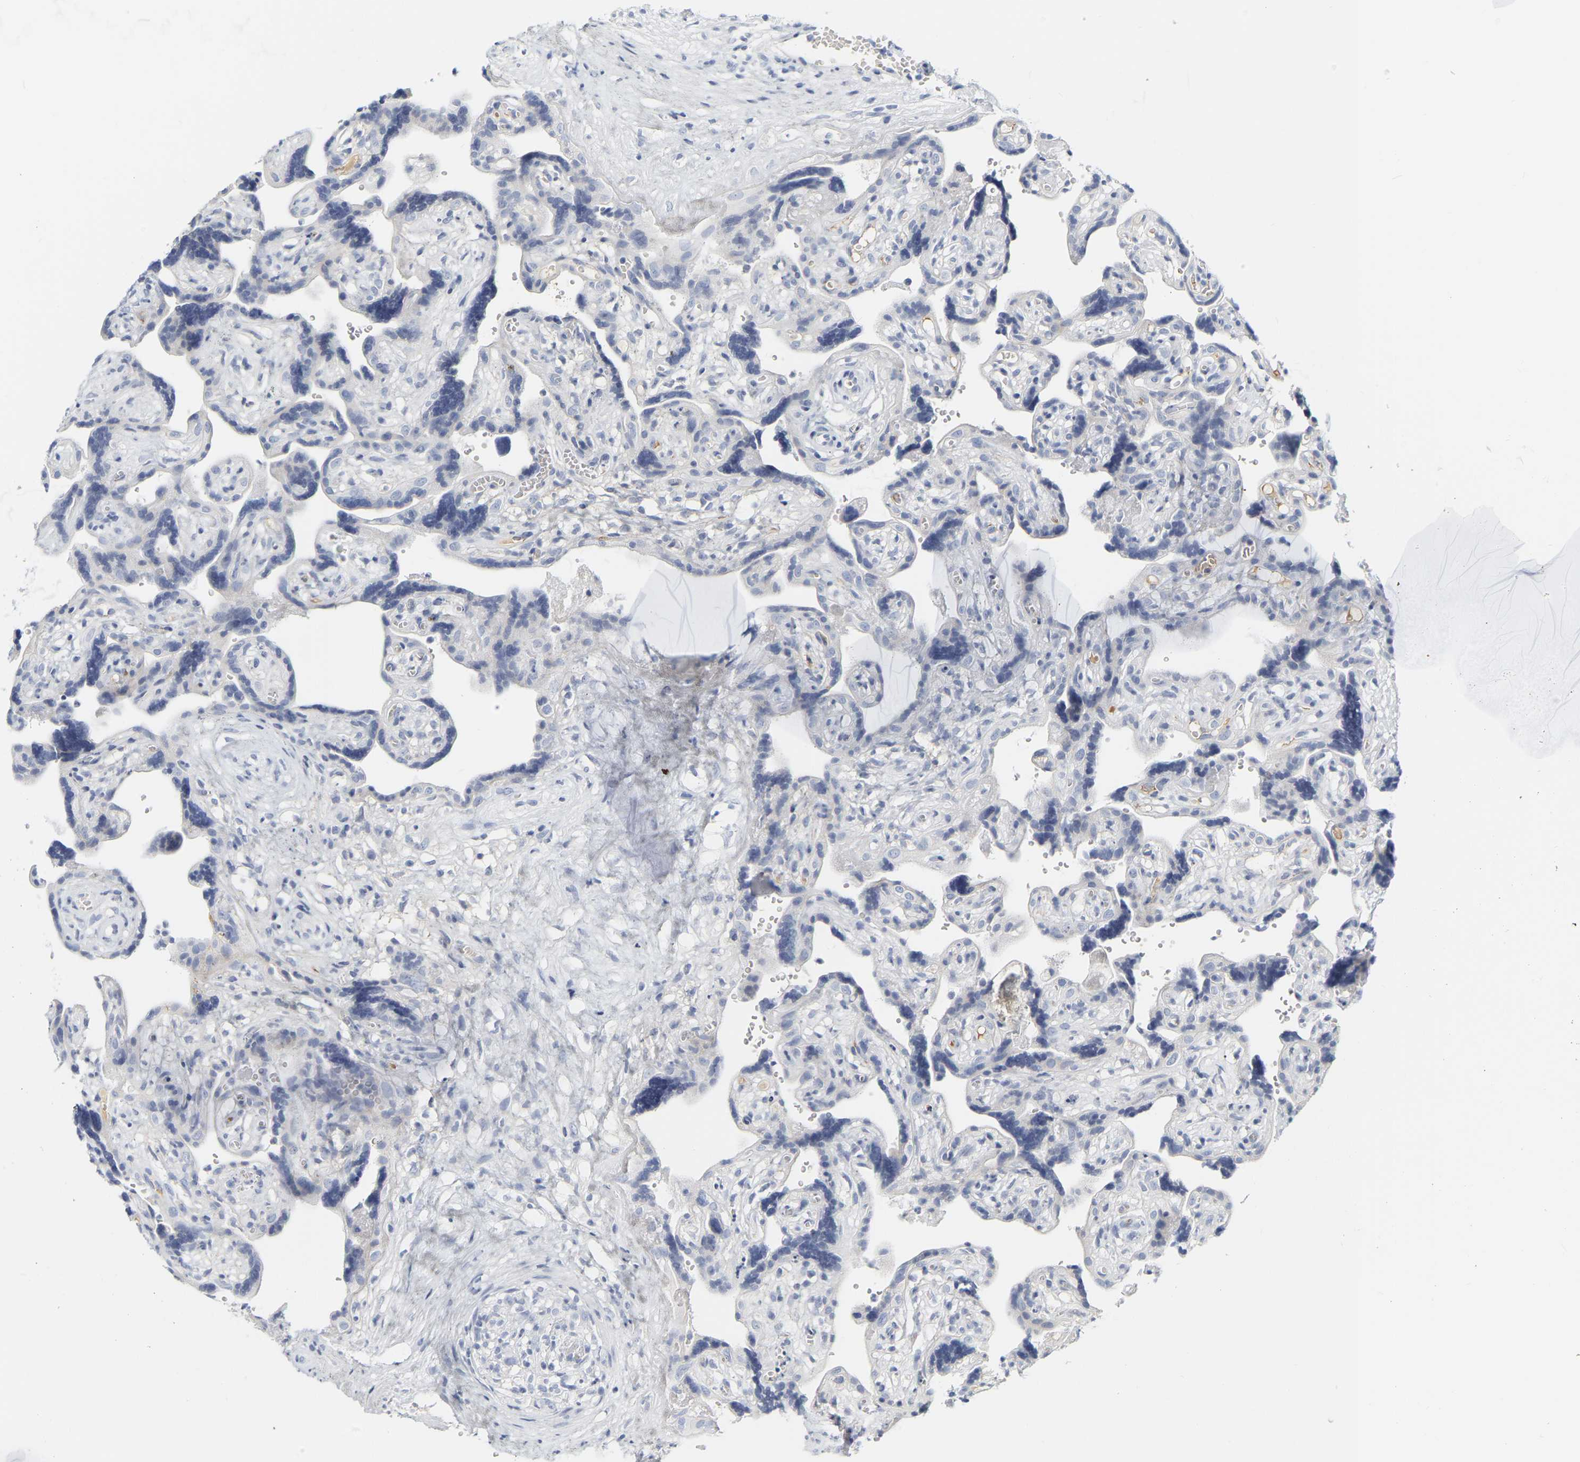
{"staining": {"intensity": "negative", "quantity": "none", "location": "none"}, "tissue": "placenta", "cell_type": "Decidual cells", "image_type": "normal", "snomed": [{"axis": "morphology", "description": "Normal tissue, NOS"}, {"axis": "topography", "description": "Placenta"}], "caption": "IHC of normal human placenta displays no positivity in decidual cells.", "gene": "GNAS", "patient": {"sex": "female", "age": 30}}